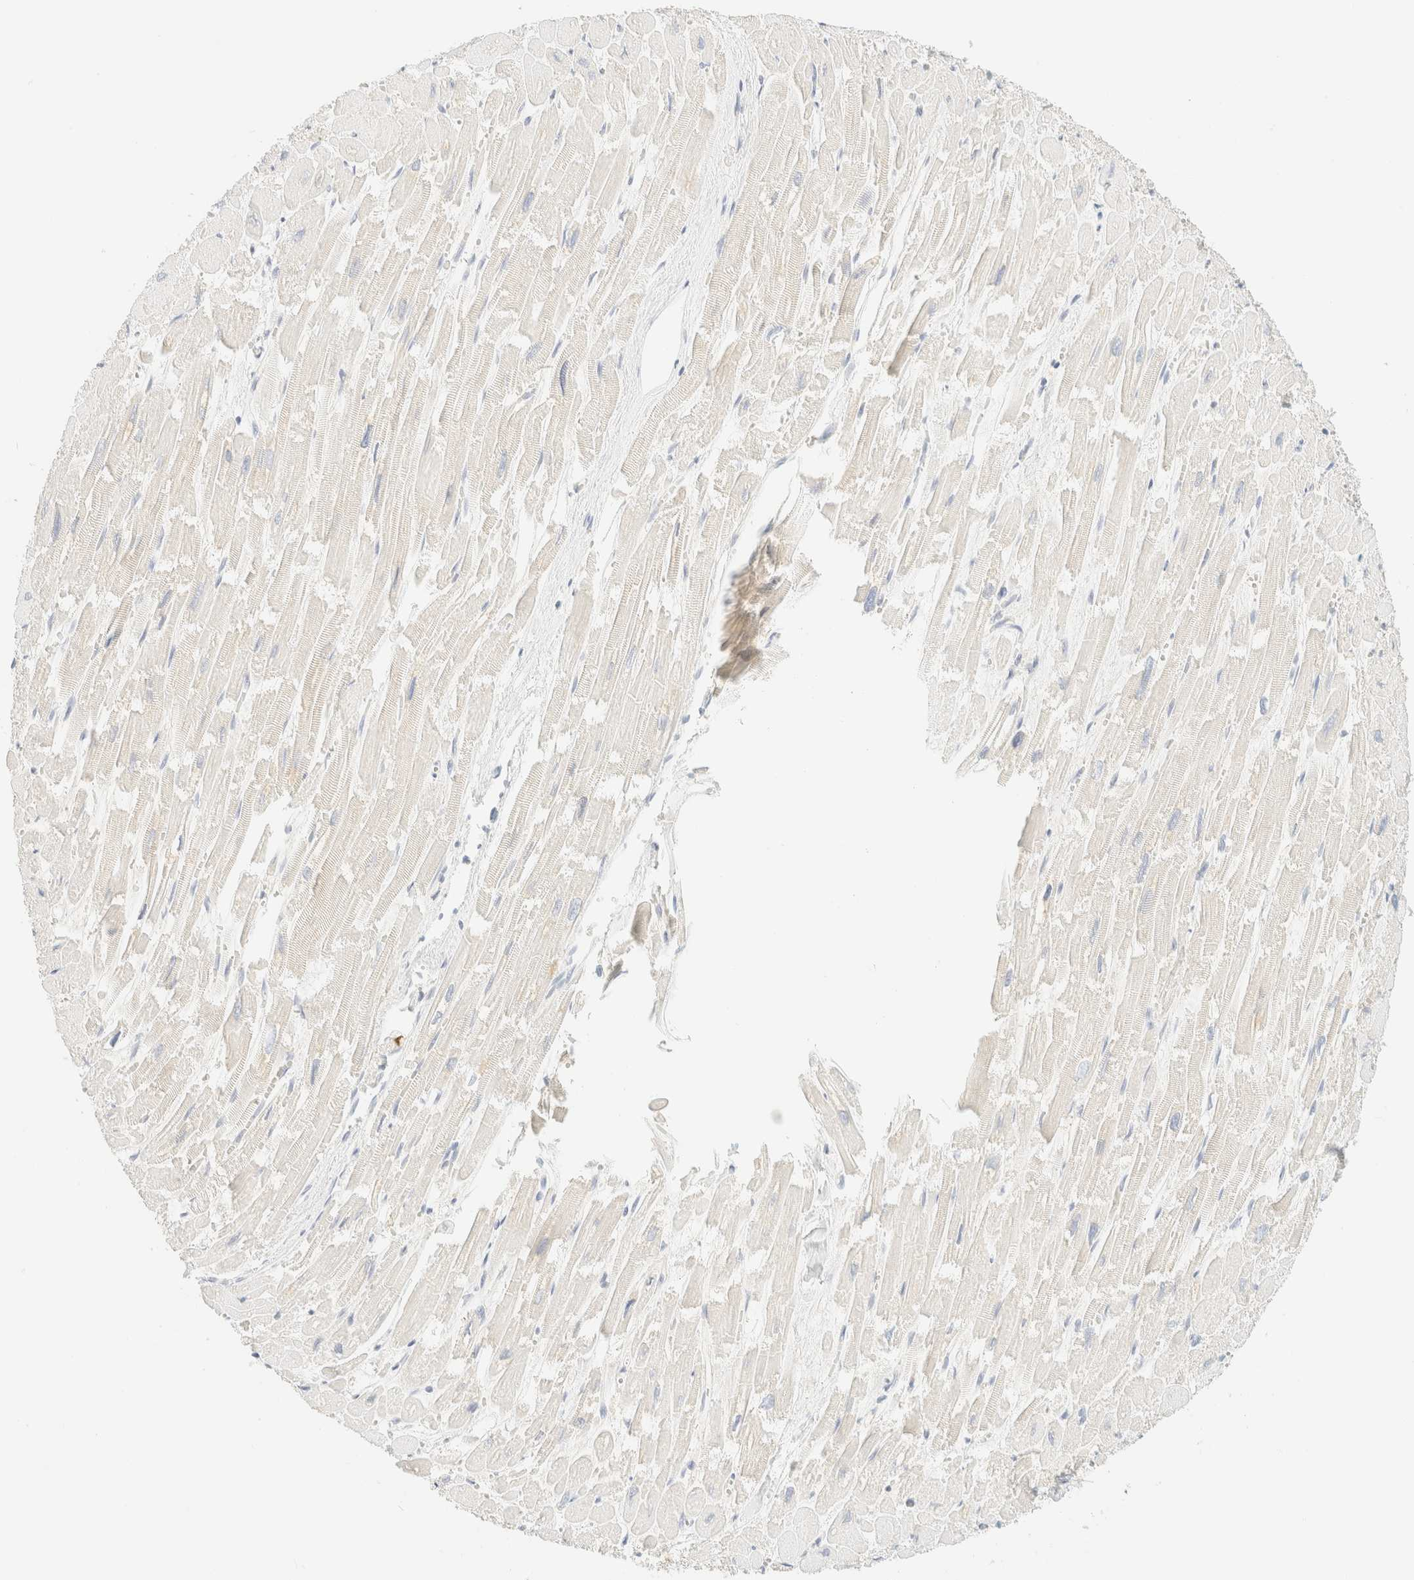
{"staining": {"intensity": "negative", "quantity": "none", "location": "none"}, "tissue": "heart muscle", "cell_type": "Cardiomyocytes", "image_type": "normal", "snomed": [{"axis": "morphology", "description": "Normal tissue, NOS"}, {"axis": "topography", "description": "Heart"}], "caption": "Immunohistochemistry image of unremarkable heart muscle stained for a protein (brown), which demonstrates no positivity in cardiomyocytes.", "gene": "FHOD1", "patient": {"sex": "male", "age": 54}}